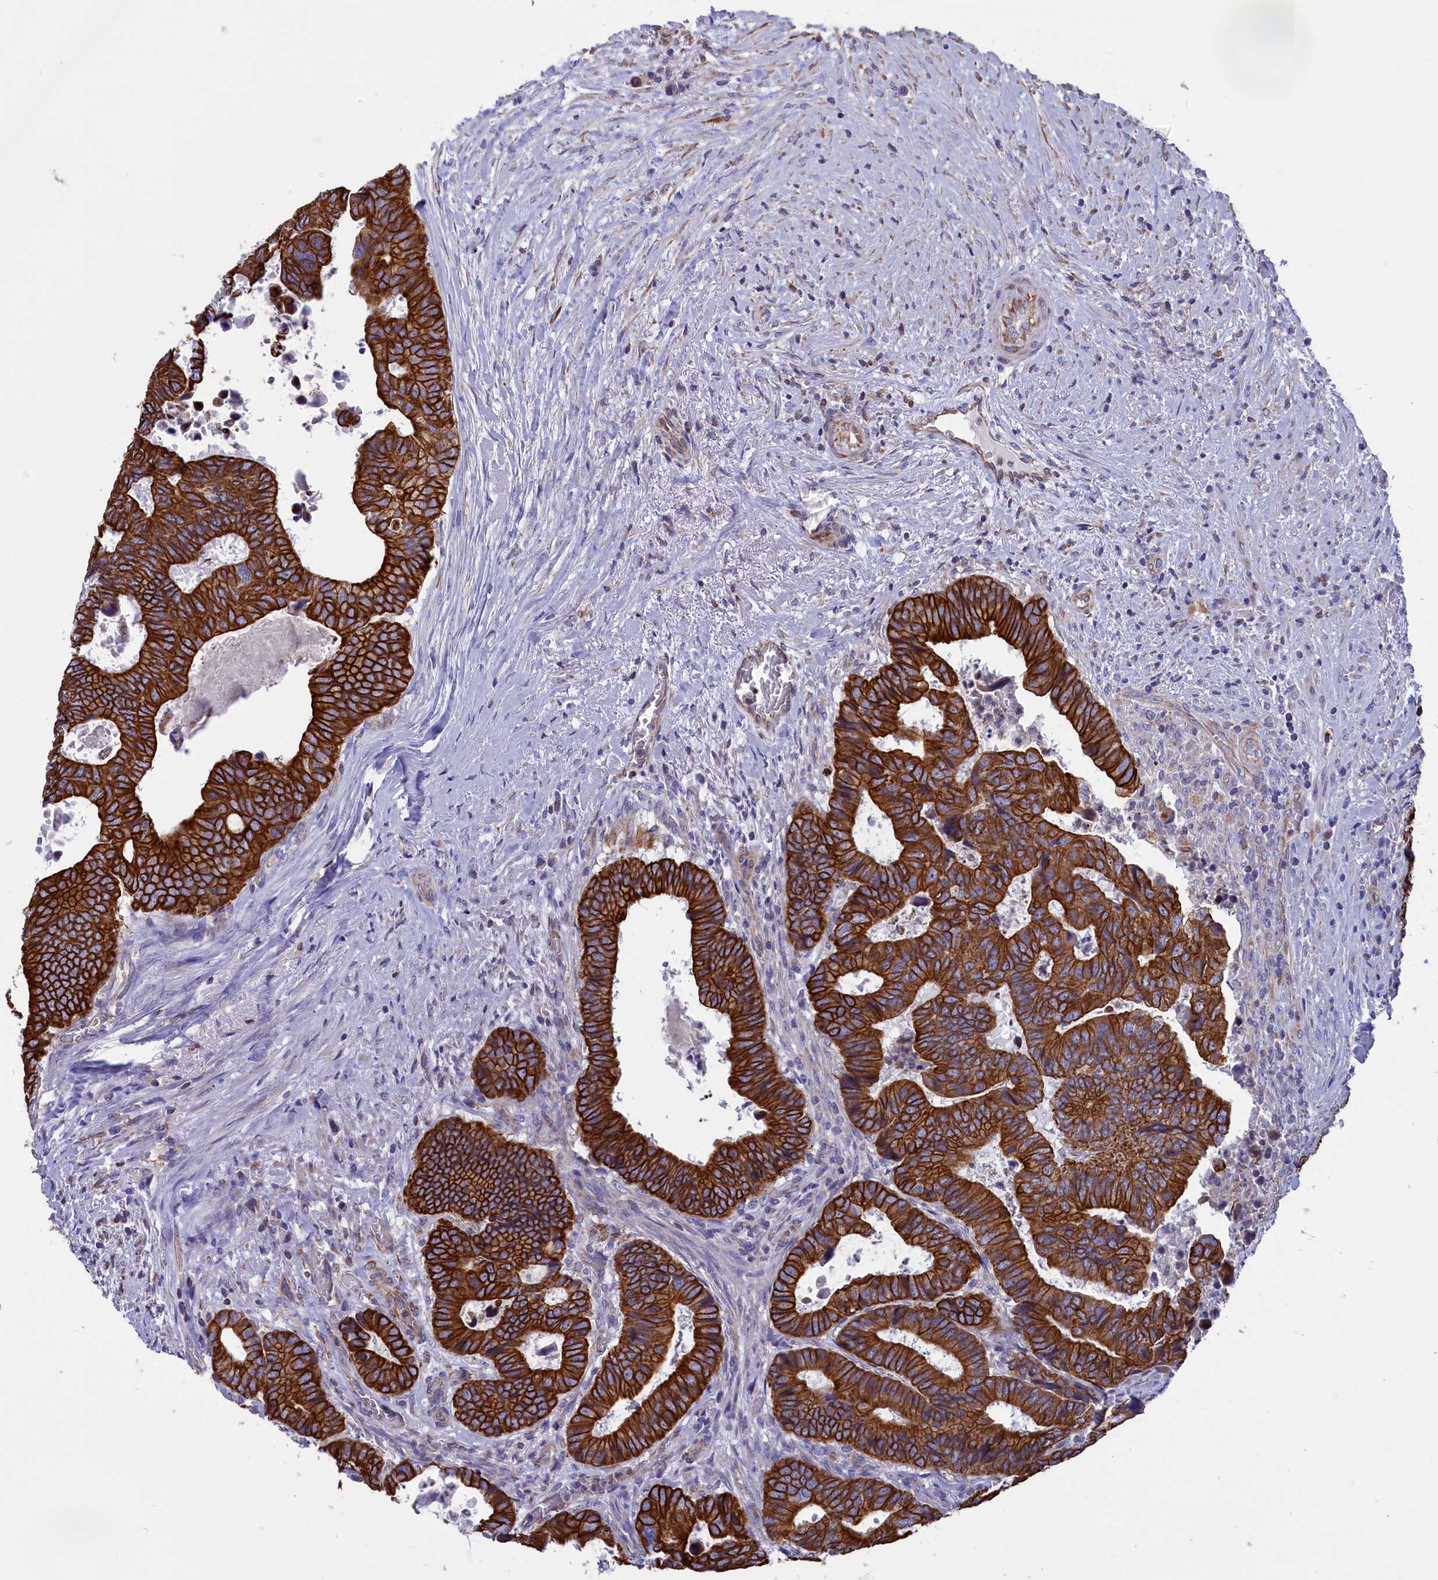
{"staining": {"intensity": "strong", "quantity": ">75%", "location": "cytoplasmic/membranous"}, "tissue": "colorectal cancer", "cell_type": "Tumor cells", "image_type": "cancer", "snomed": [{"axis": "morphology", "description": "Adenocarcinoma, NOS"}, {"axis": "topography", "description": "Colon"}], "caption": "A high amount of strong cytoplasmic/membranous expression is identified in approximately >75% of tumor cells in colorectal adenocarcinoma tissue.", "gene": "GATB", "patient": {"sex": "male", "age": 85}}